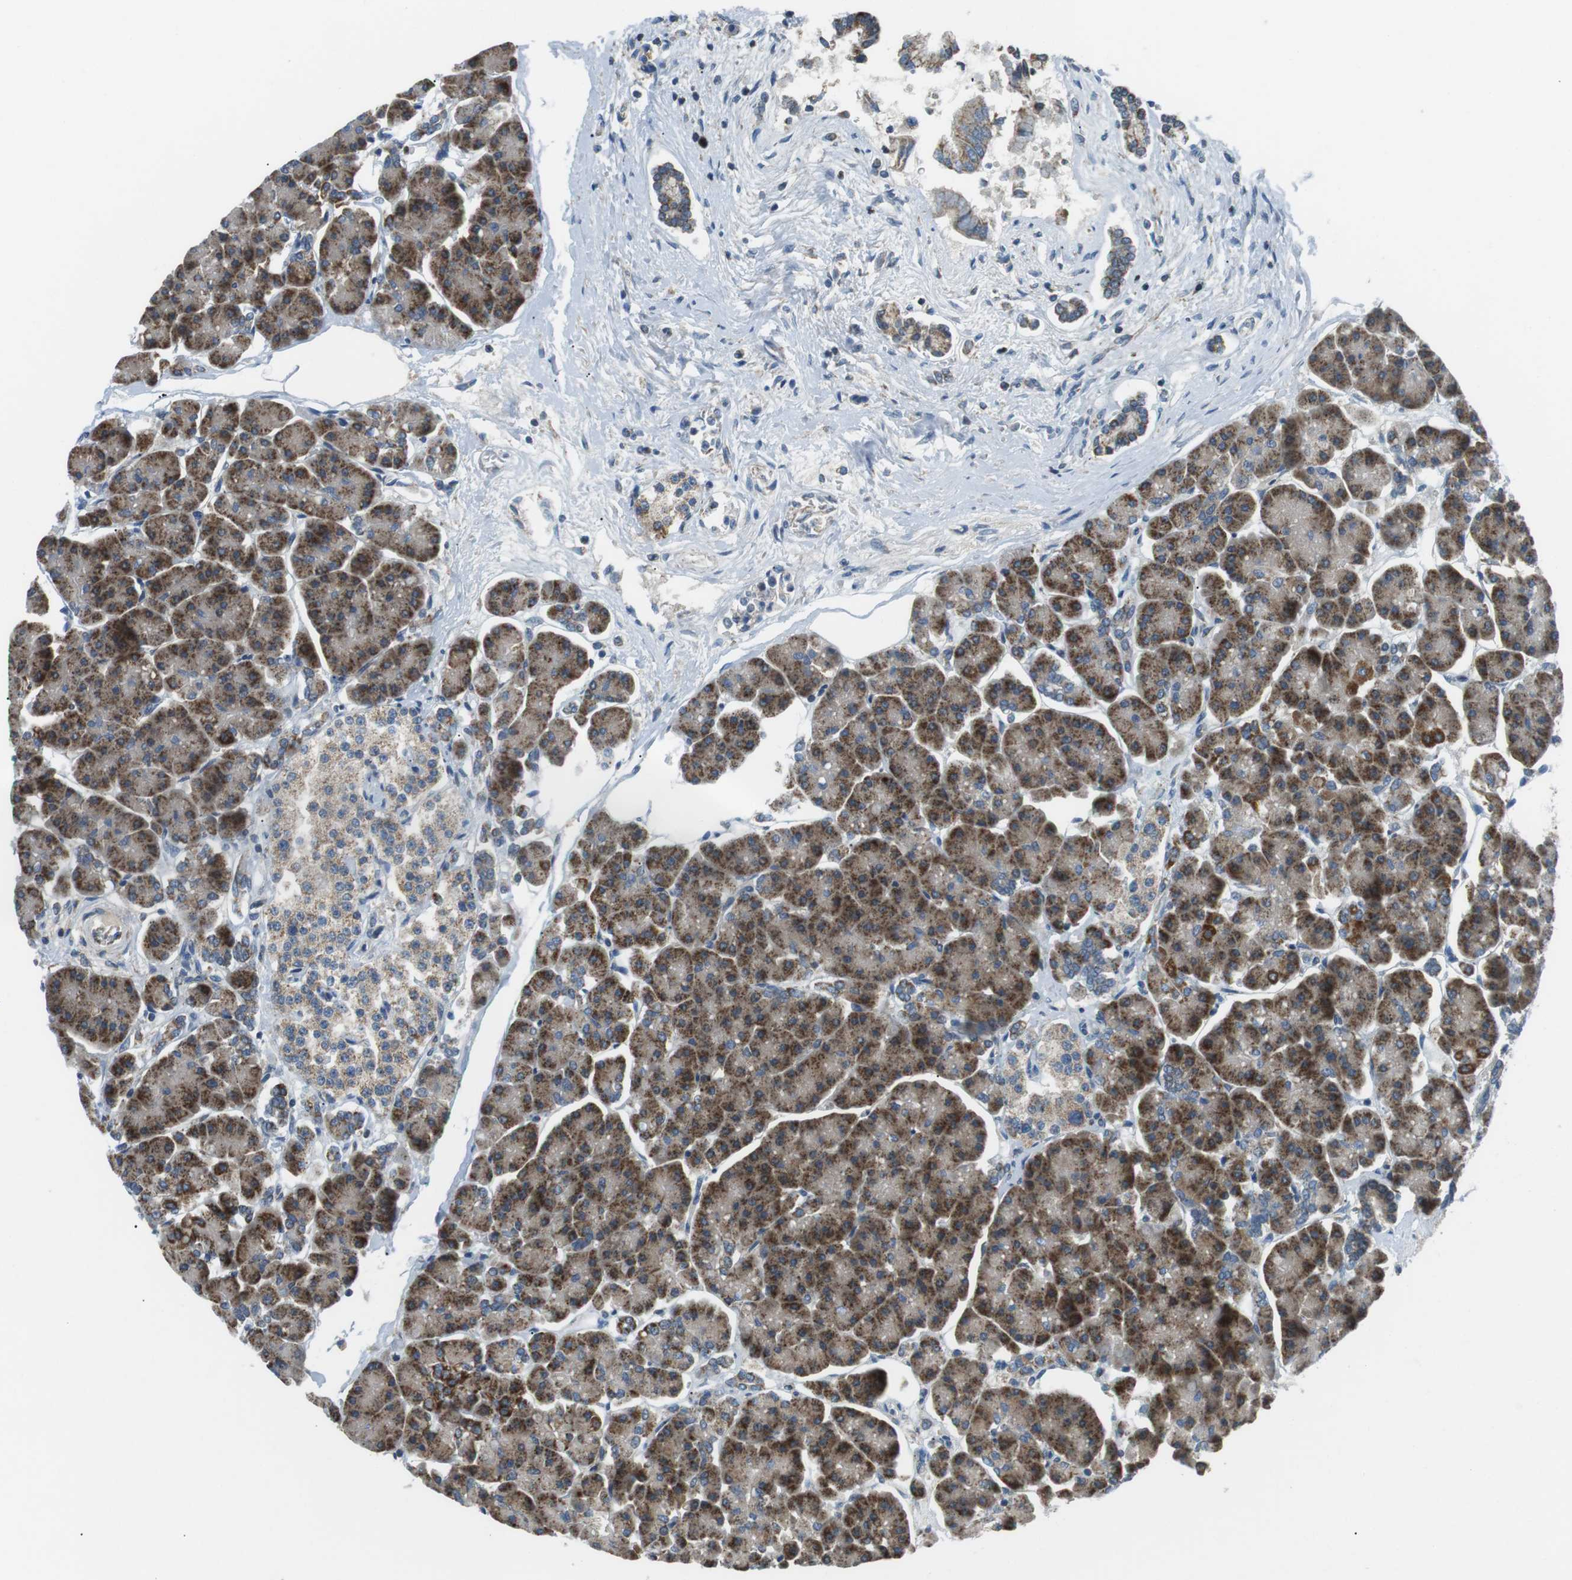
{"staining": {"intensity": "moderate", "quantity": ">75%", "location": "cytoplasmic/membranous"}, "tissue": "pancreas", "cell_type": "Exocrine glandular cells", "image_type": "normal", "snomed": [{"axis": "morphology", "description": "Normal tissue, NOS"}, {"axis": "topography", "description": "Pancreas"}], "caption": "An image of pancreas stained for a protein displays moderate cytoplasmic/membranous brown staining in exocrine glandular cells.", "gene": "BACE1", "patient": {"sex": "female", "age": 70}}